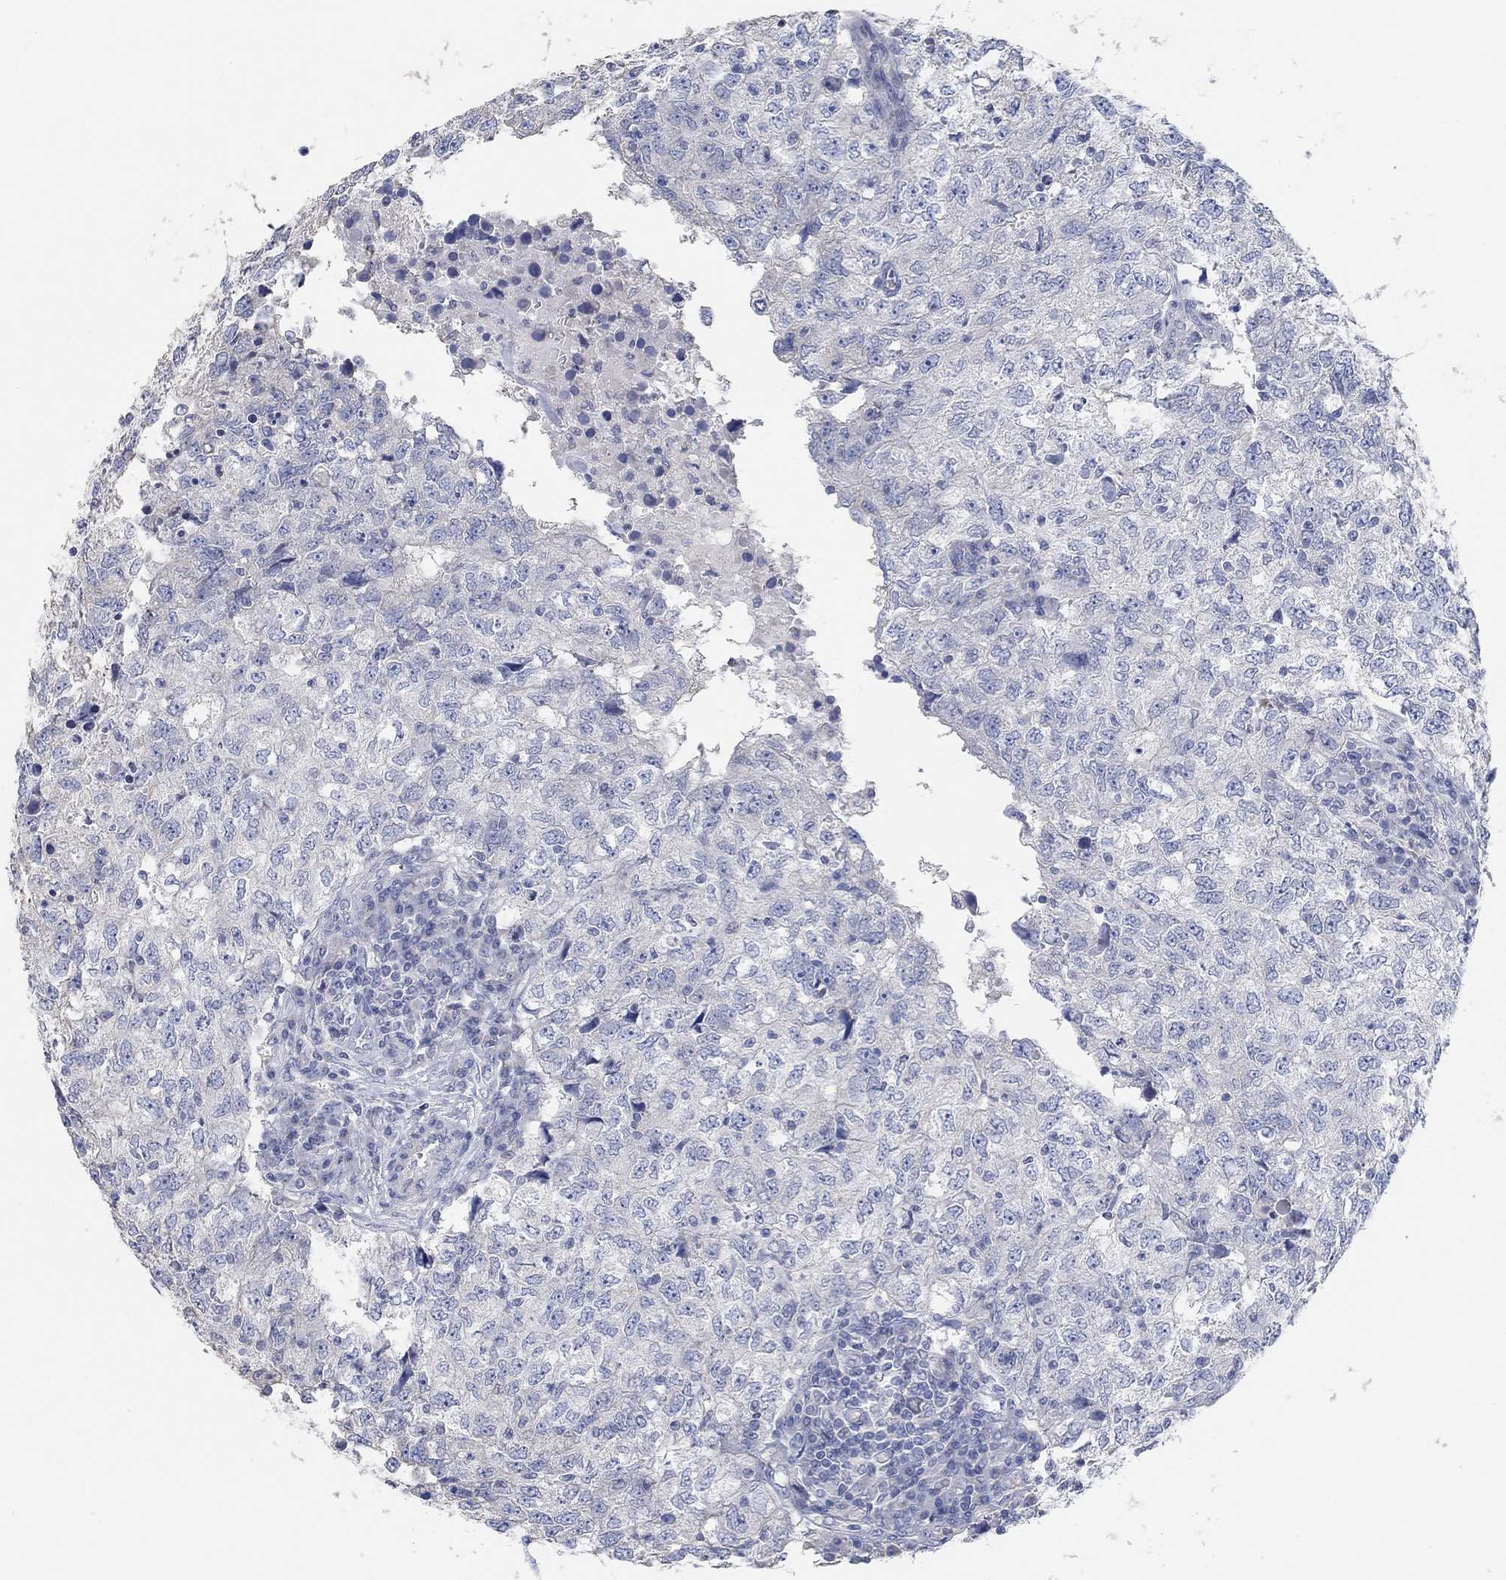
{"staining": {"intensity": "negative", "quantity": "none", "location": "none"}, "tissue": "breast cancer", "cell_type": "Tumor cells", "image_type": "cancer", "snomed": [{"axis": "morphology", "description": "Duct carcinoma"}, {"axis": "topography", "description": "Breast"}], "caption": "DAB (3,3'-diaminobenzidine) immunohistochemical staining of human invasive ductal carcinoma (breast) demonstrates no significant positivity in tumor cells.", "gene": "NLRP14", "patient": {"sex": "female", "age": 30}}